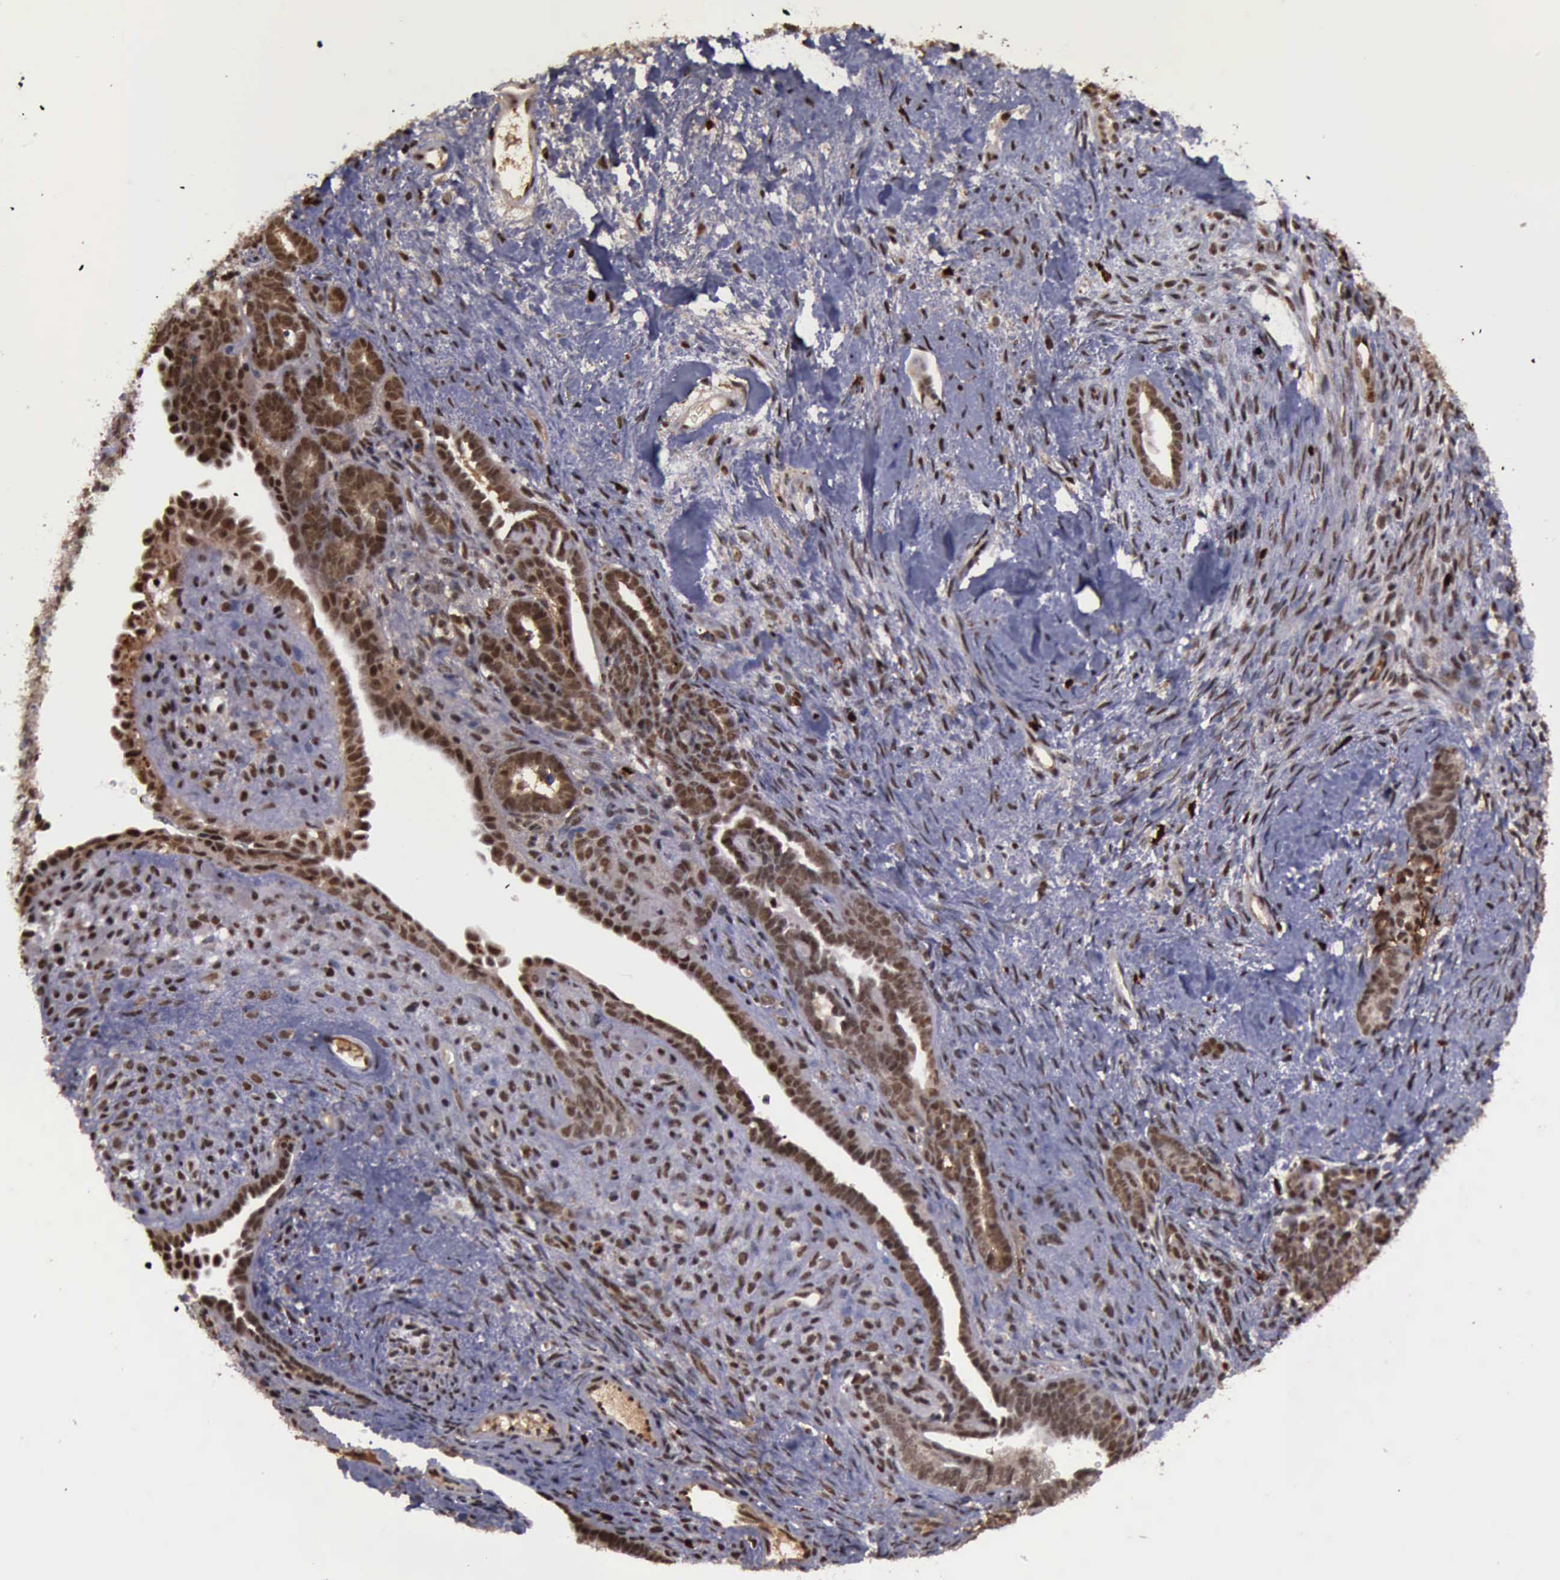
{"staining": {"intensity": "strong", "quantity": ">75%", "location": "cytoplasmic/membranous,nuclear"}, "tissue": "endometrial cancer", "cell_type": "Tumor cells", "image_type": "cancer", "snomed": [{"axis": "morphology", "description": "Neoplasm, malignant, NOS"}, {"axis": "topography", "description": "Endometrium"}], "caption": "IHC image of neoplastic tissue: human malignant neoplasm (endometrial) stained using immunohistochemistry reveals high levels of strong protein expression localized specifically in the cytoplasmic/membranous and nuclear of tumor cells, appearing as a cytoplasmic/membranous and nuclear brown color.", "gene": "TRMT2A", "patient": {"sex": "female", "age": 74}}